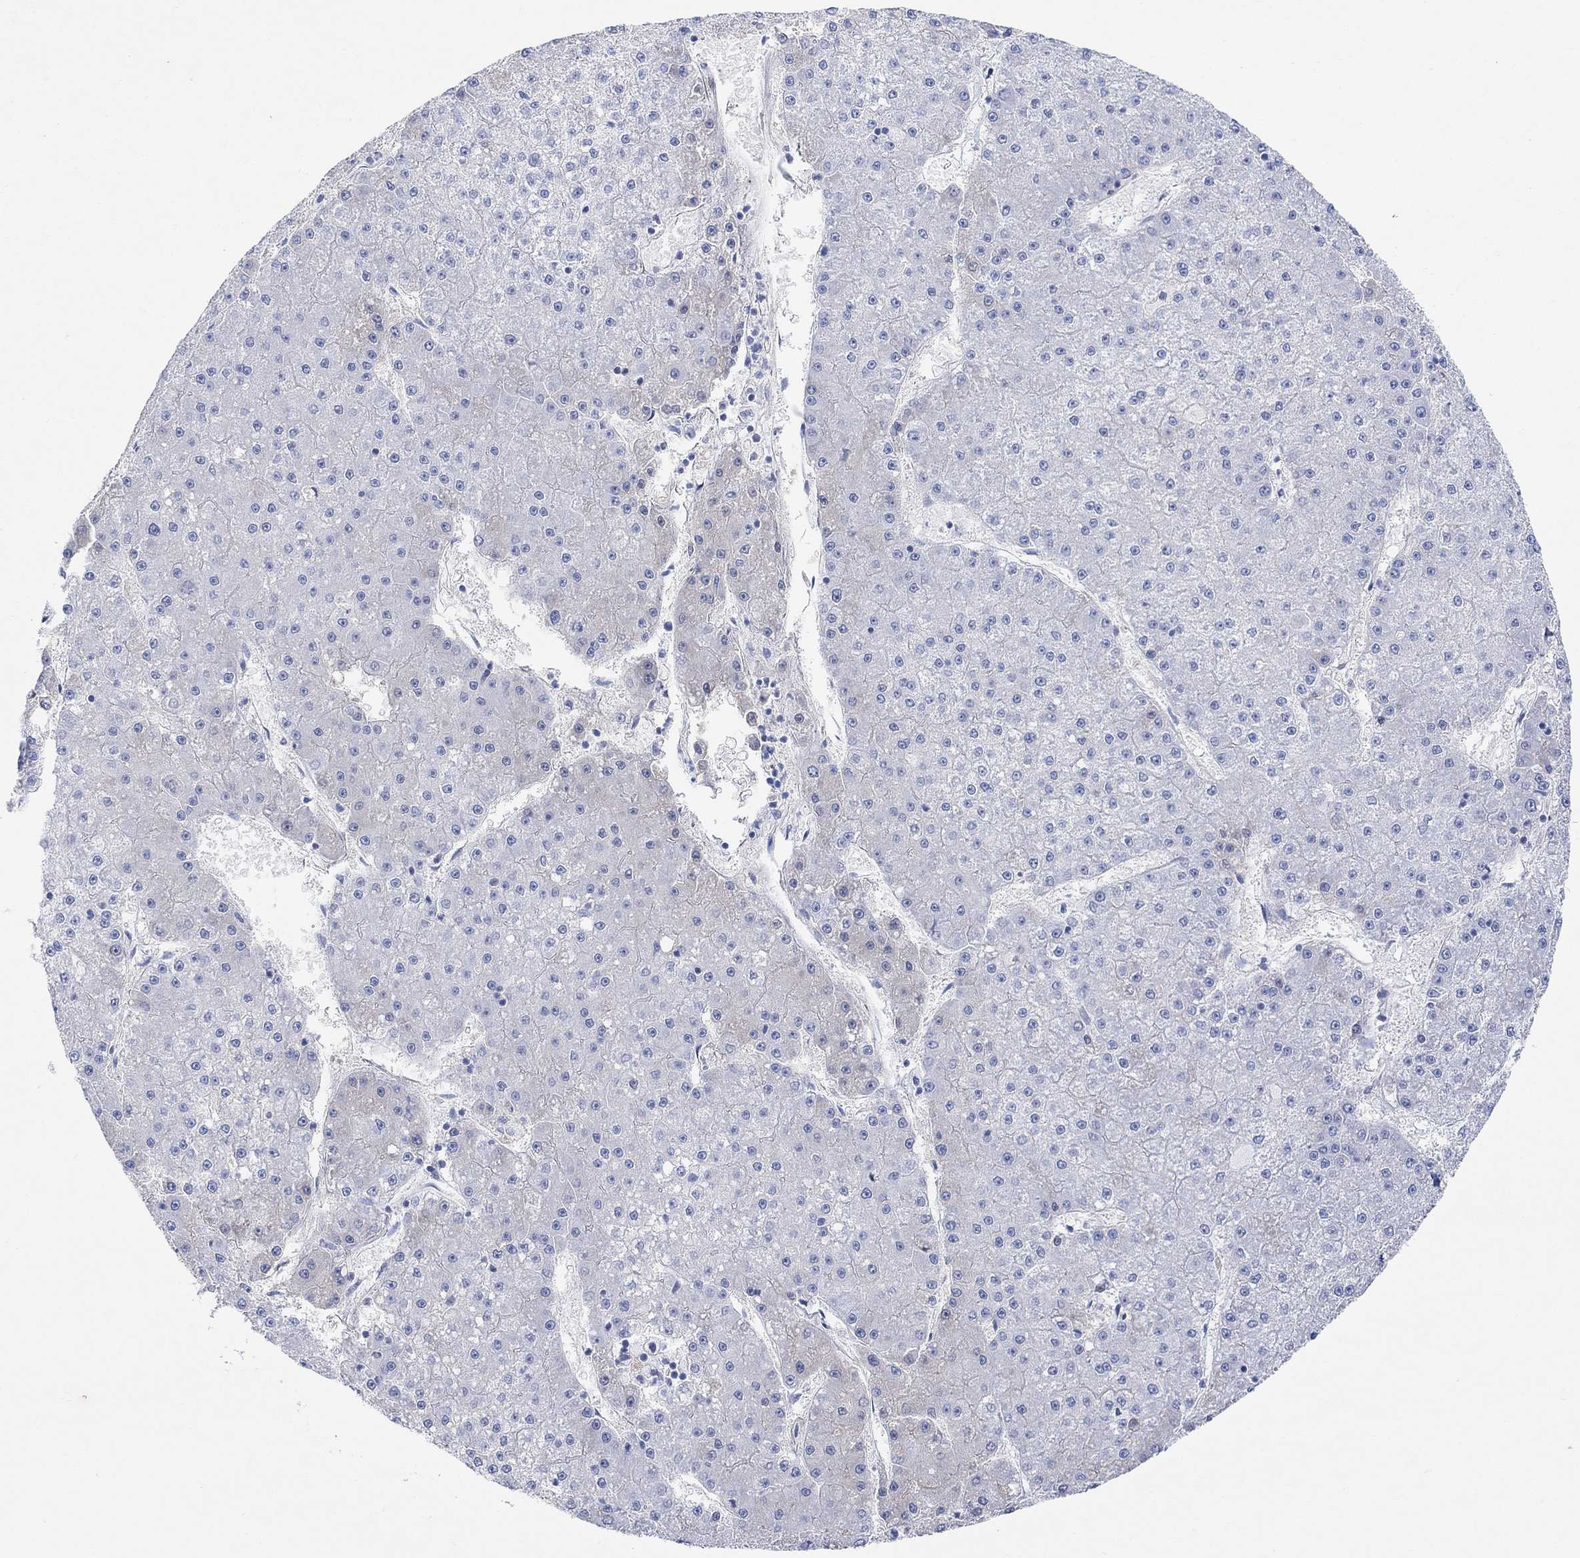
{"staining": {"intensity": "negative", "quantity": "none", "location": "none"}, "tissue": "liver cancer", "cell_type": "Tumor cells", "image_type": "cancer", "snomed": [{"axis": "morphology", "description": "Carcinoma, Hepatocellular, NOS"}, {"axis": "topography", "description": "Liver"}], "caption": "An immunohistochemistry photomicrograph of liver cancer is shown. There is no staining in tumor cells of liver cancer. (DAB IHC, high magnification).", "gene": "TYR", "patient": {"sex": "male", "age": 73}}